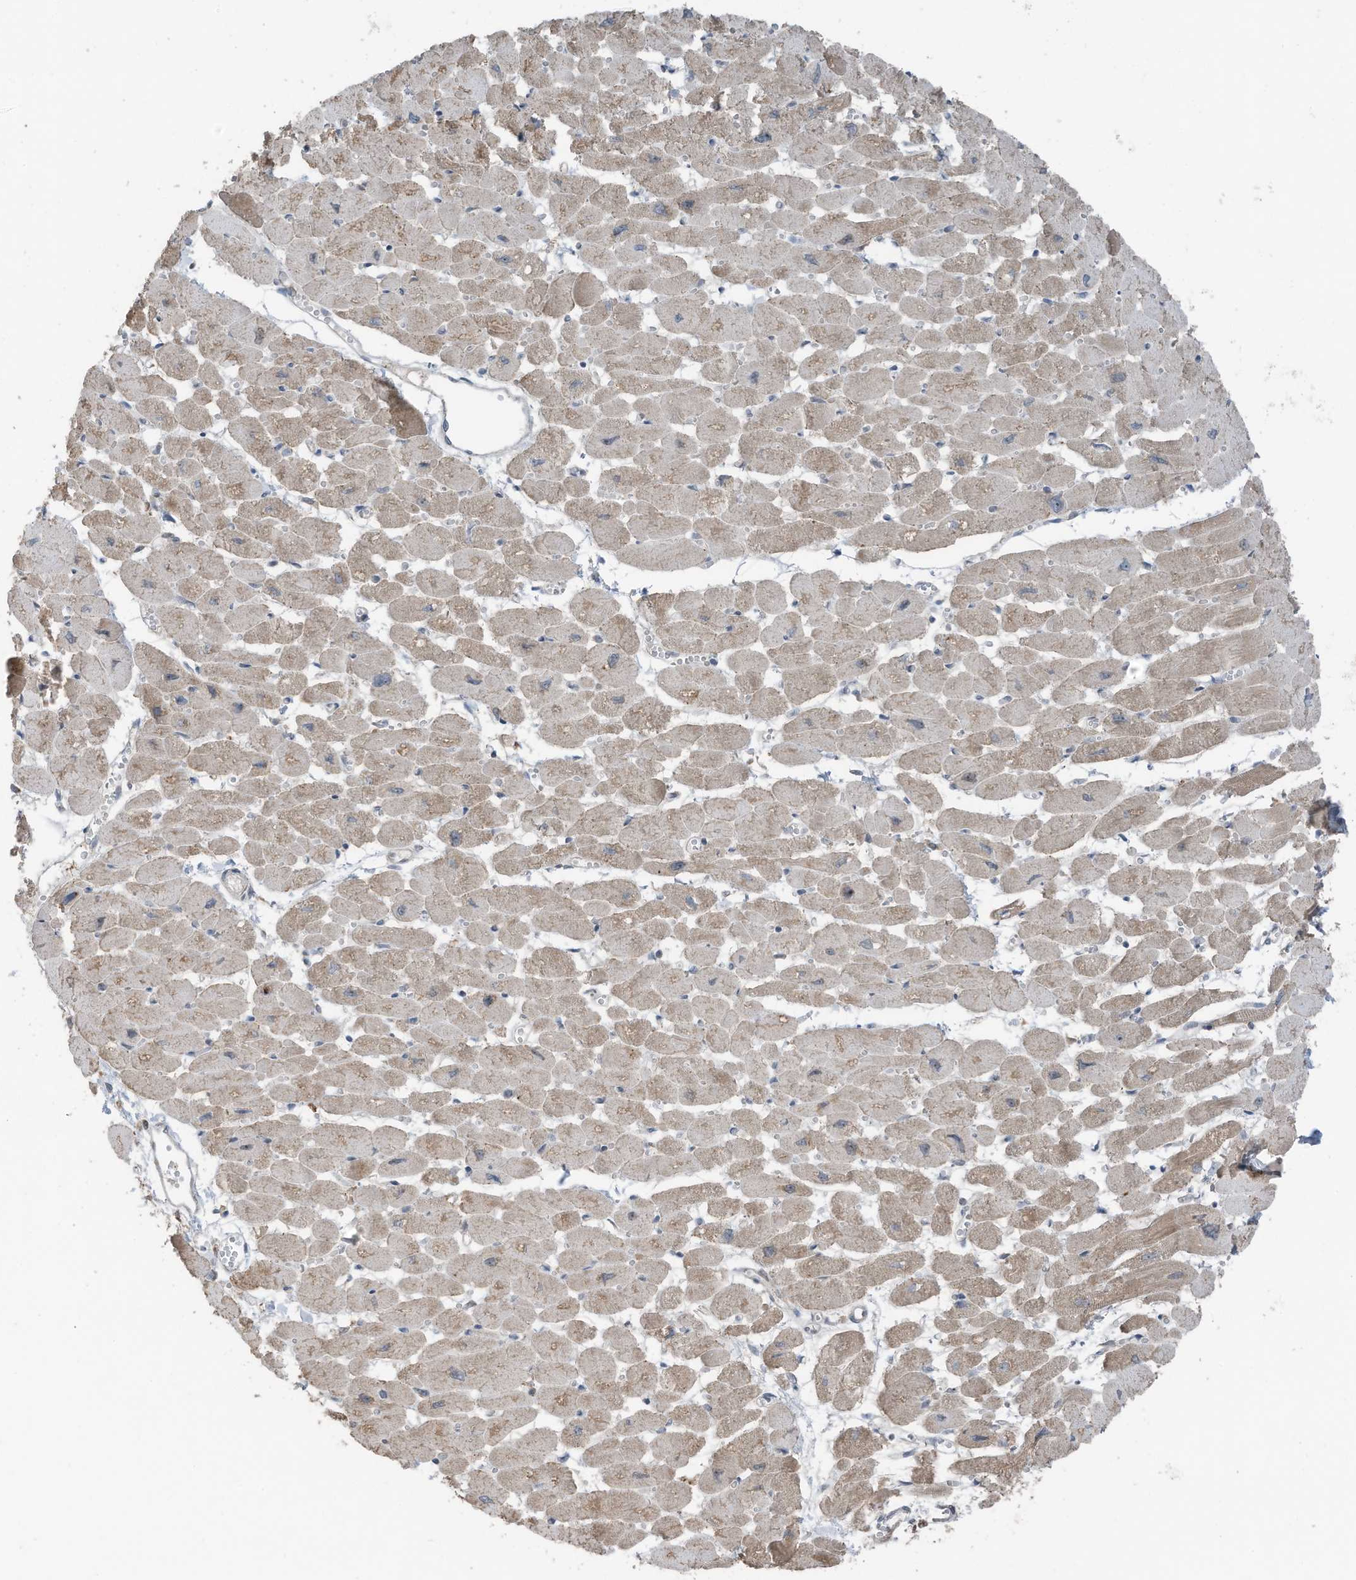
{"staining": {"intensity": "weak", "quantity": ">75%", "location": "cytoplasmic/membranous"}, "tissue": "heart muscle", "cell_type": "Cardiomyocytes", "image_type": "normal", "snomed": [{"axis": "morphology", "description": "Normal tissue, NOS"}, {"axis": "topography", "description": "Heart"}], "caption": "Heart muscle was stained to show a protein in brown. There is low levels of weak cytoplasmic/membranous staining in approximately >75% of cardiomyocytes.", "gene": "TXNDC9", "patient": {"sex": "female", "age": 54}}